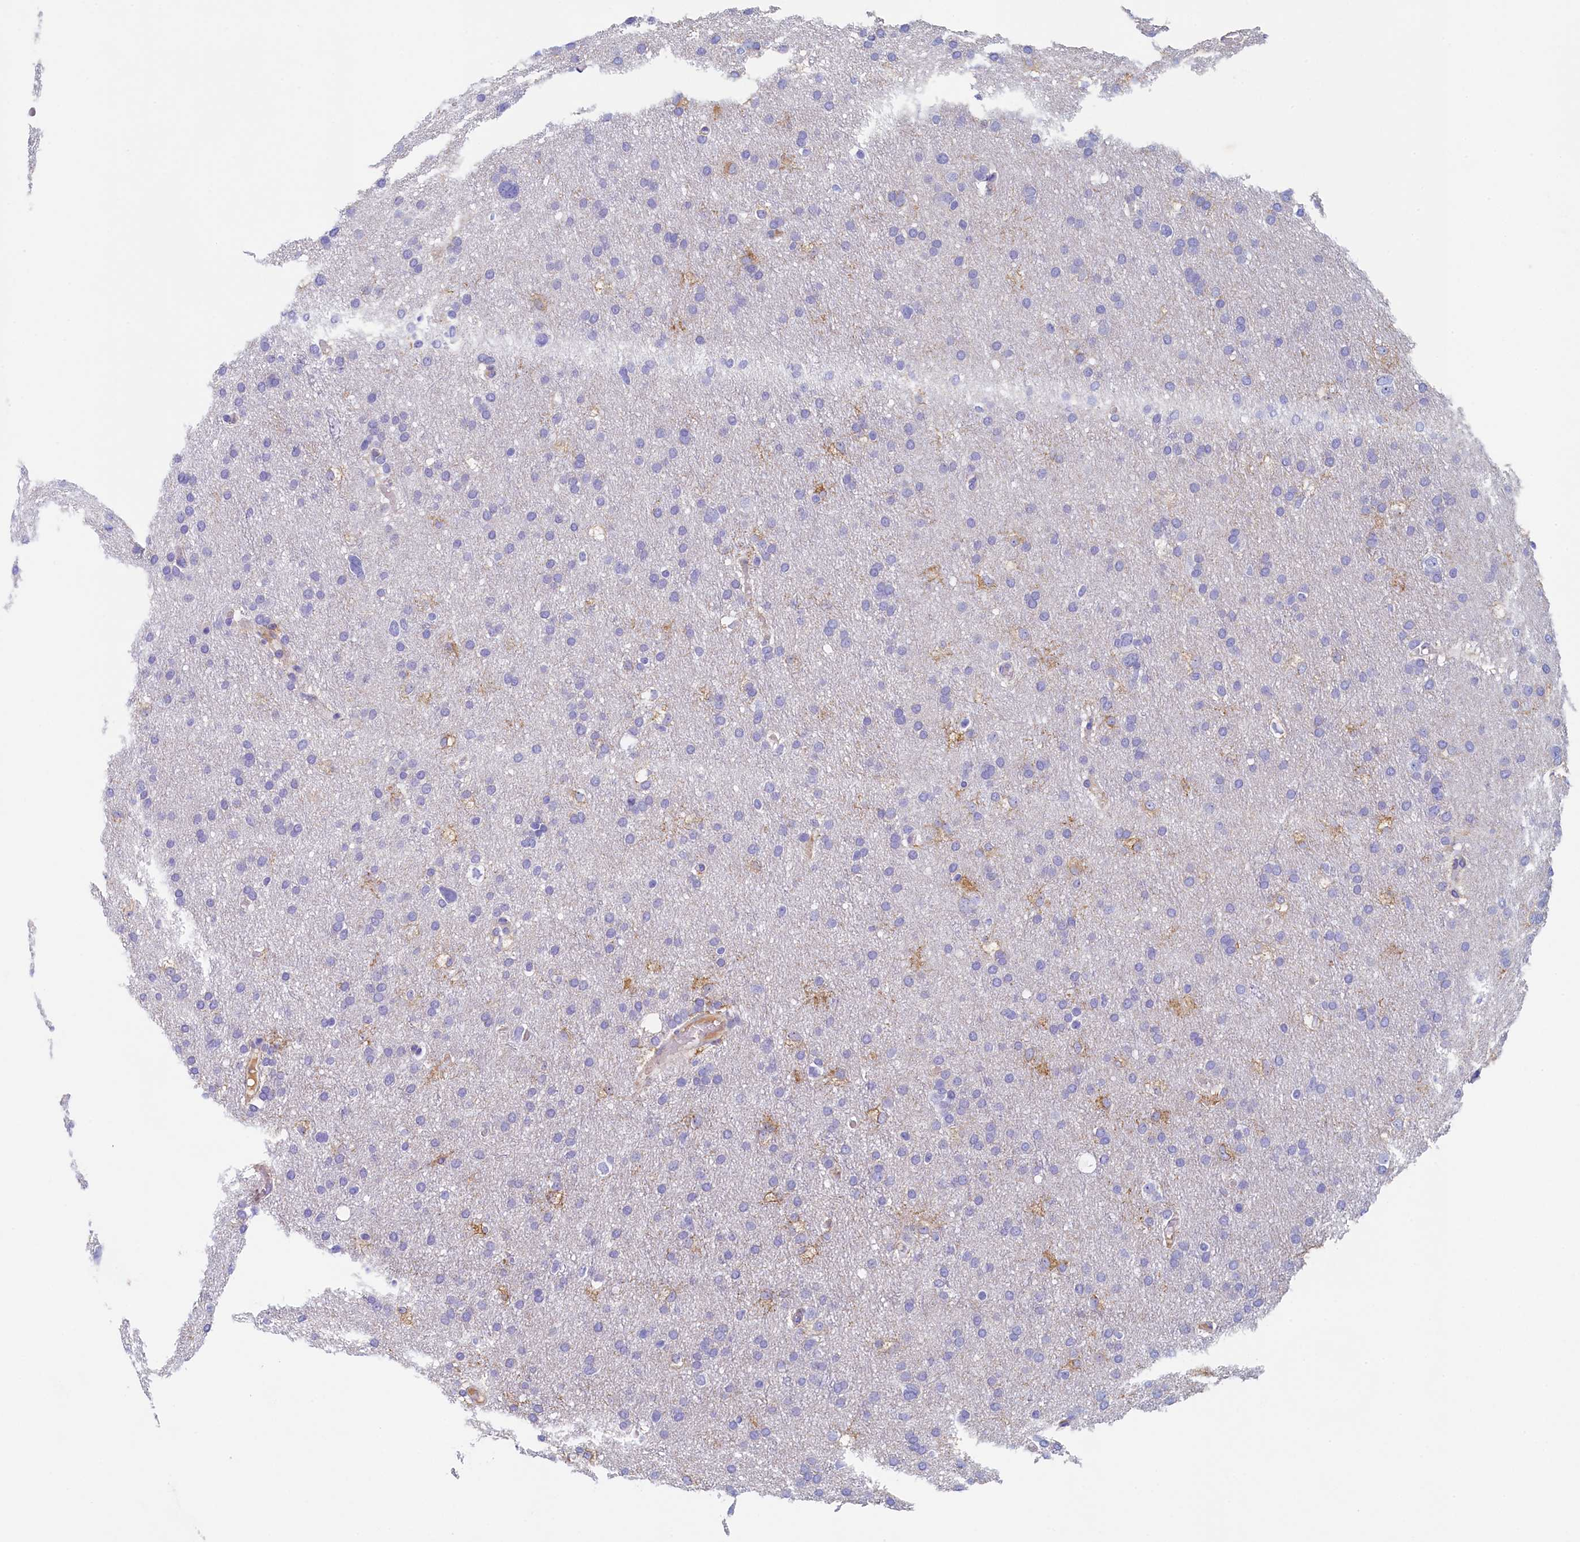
{"staining": {"intensity": "negative", "quantity": "none", "location": "none"}, "tissue": "glioma", "cell_type": "Tumor cells", "image_type": "cancer", "snomed": [{"axis": "morphology", "description": "Glioma, malignant, High grade"}, {"axis": "topography", "description": "Cerebral cortex"}], "caption": "Human glioma stained for a protein using IHC exhibits no positivity in tumor cells.", "gene": "GUCA1C", "patient": {"sex": "female", "age": 36}}